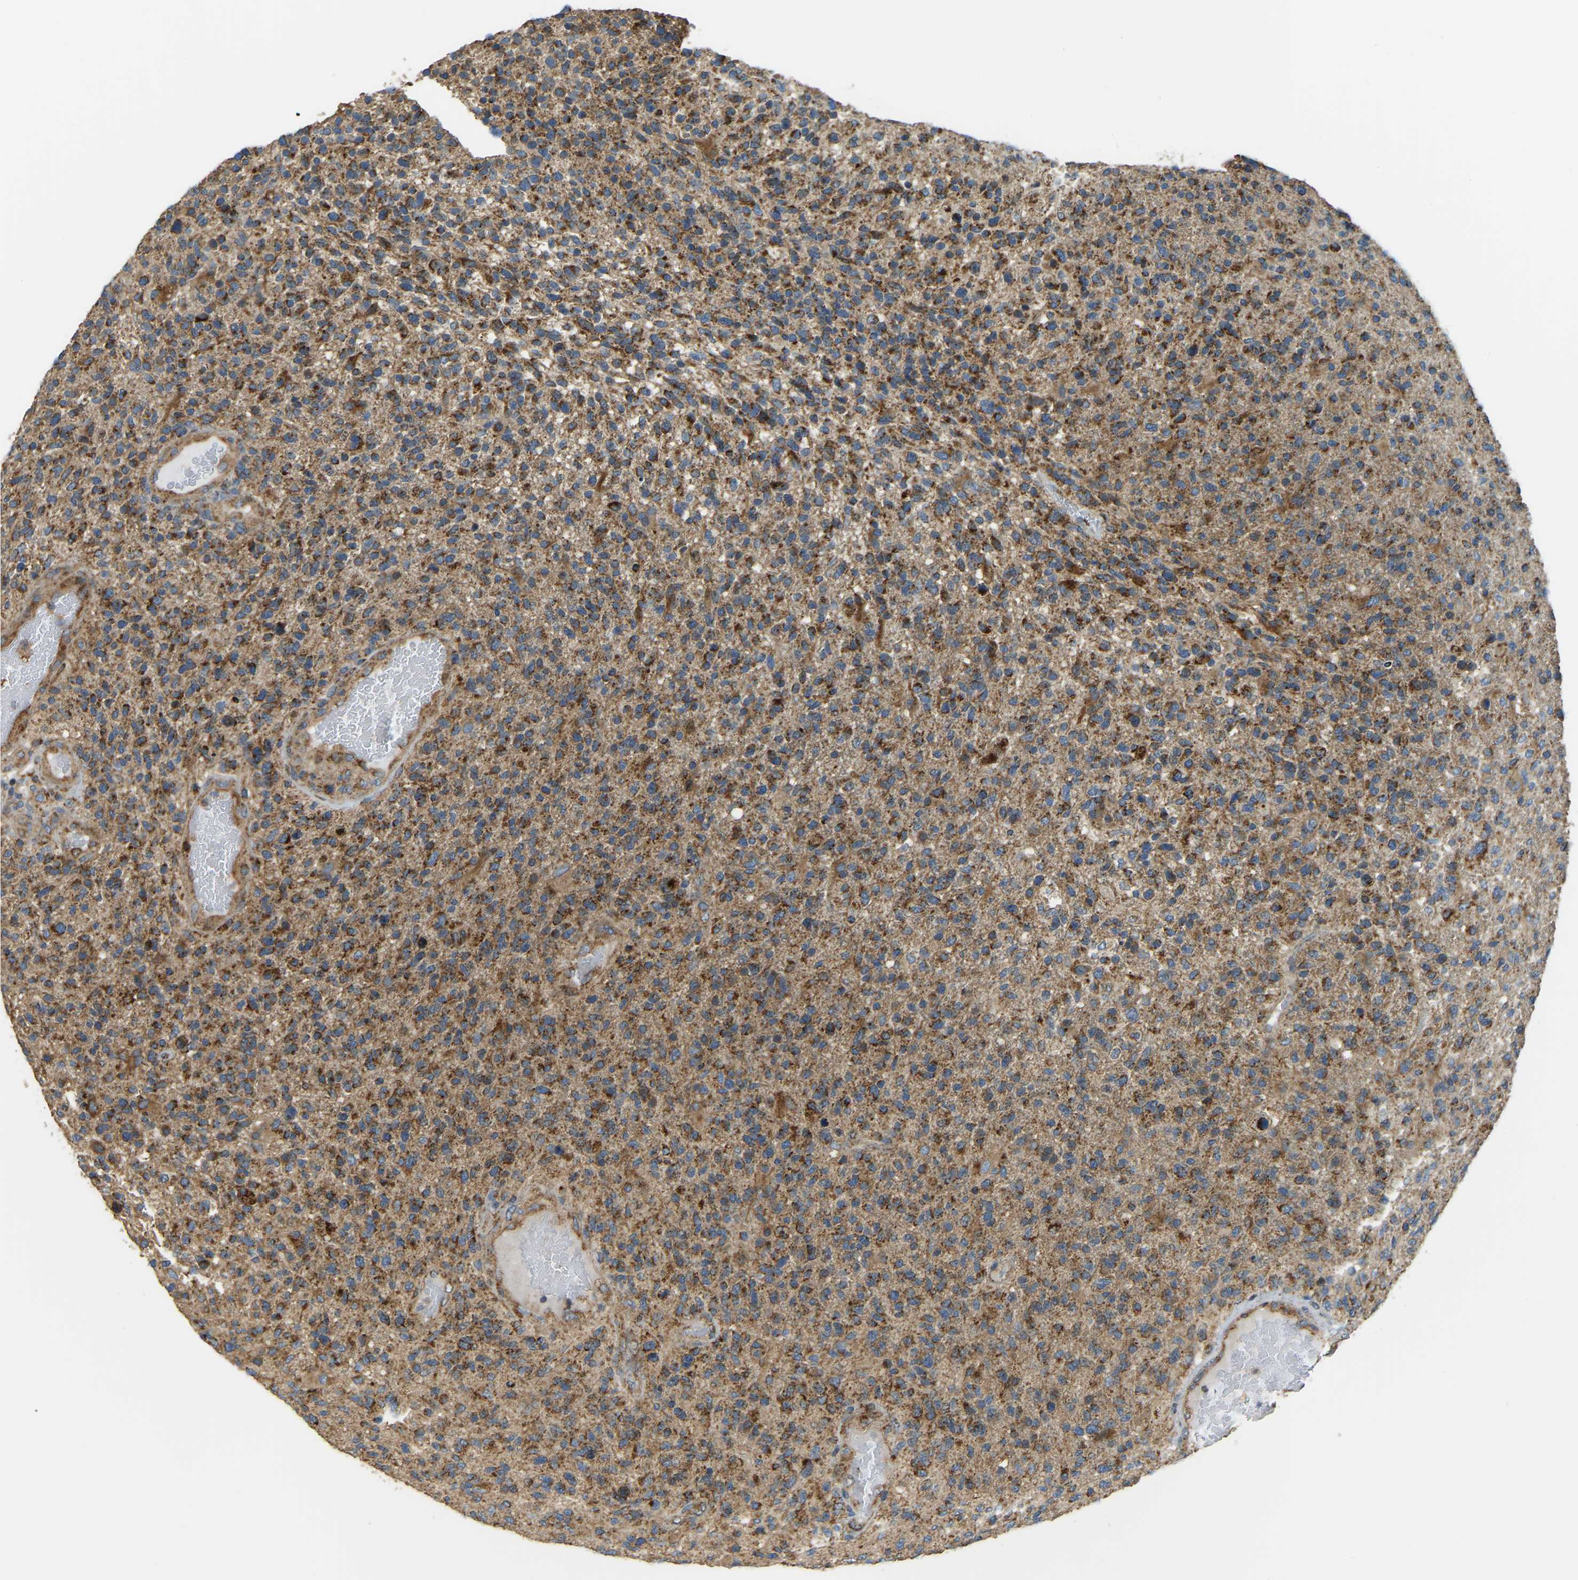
{"staining": {"intensity": "moderate", "quantity": ">75%", "location": "cytoplasmic/membranous"}, "tissue": "glioma", "cell_type": "Tumor cells", "image_type": "cancer", "snomed": [{"axis": "morphology", "description": "Glioma, malignant, High grade"}, {"axis": "topography", "description": "Brain"}], "caption": "This histopathology image demonstrates immunohistochemistry (IHC) staining of human glioma, with medium moderate cytoplasmic/membranous expression in about >75% of tumor cells.", "gene": "PSMD7", "patient": {"sex": "male", "age": 72}}